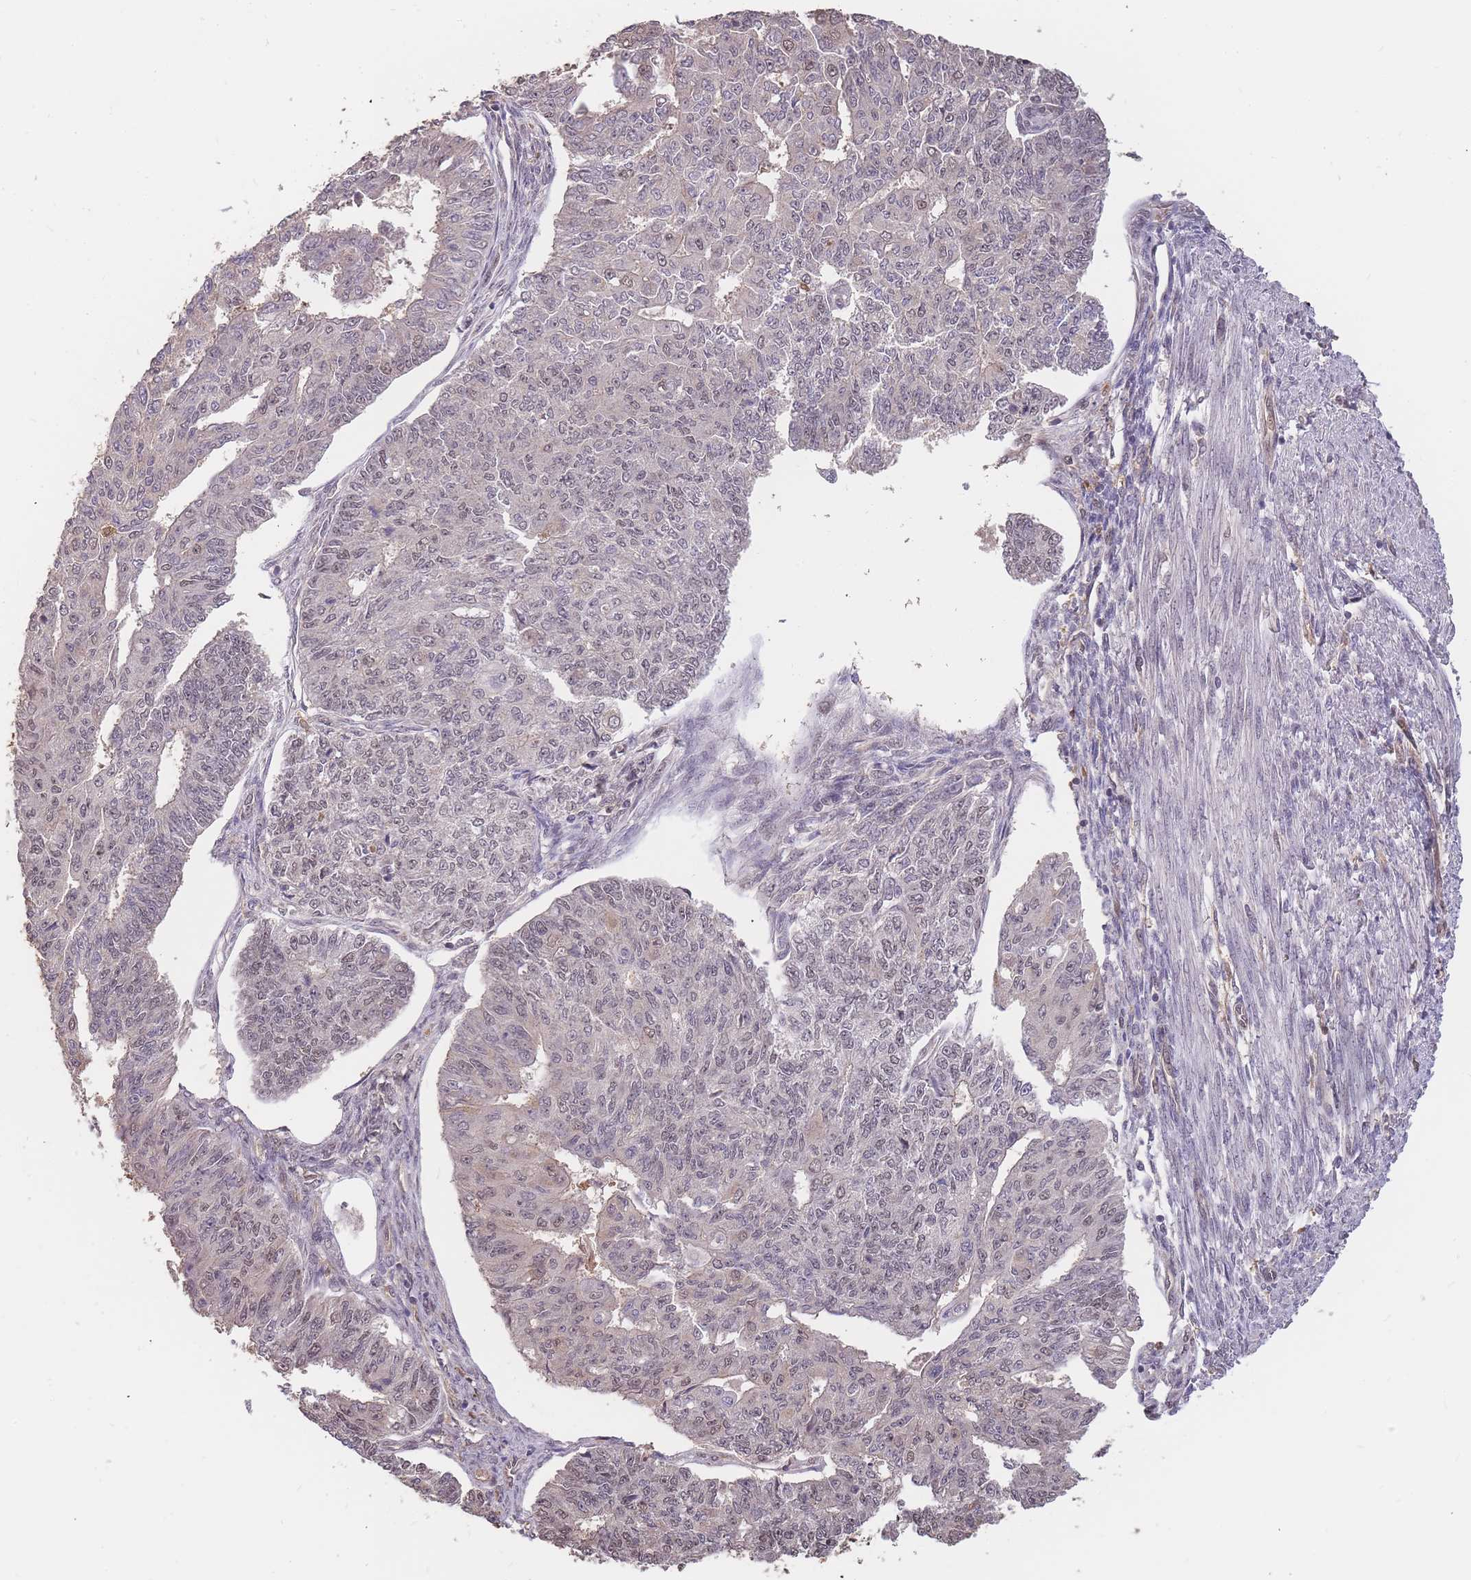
{"staining": {"intensity": "weak", "quantity": "<25%", "location": "nuclear"}, "tissue": "endometrial cancer", "cell_type": "Tumor cells", "image_type": "cancer", "snomed": [{"axis": "morphology", "description": "Adenocarcinoma, NOS"}, {"axis": "topography", "description": "Endometrium"}], "caption": "Tumor cells show no significant protein positivity in adenocarcinoma (endometrial).", "gene": "CDKN2AIPNL", "patient": {"sex": "female", "age": 32}}